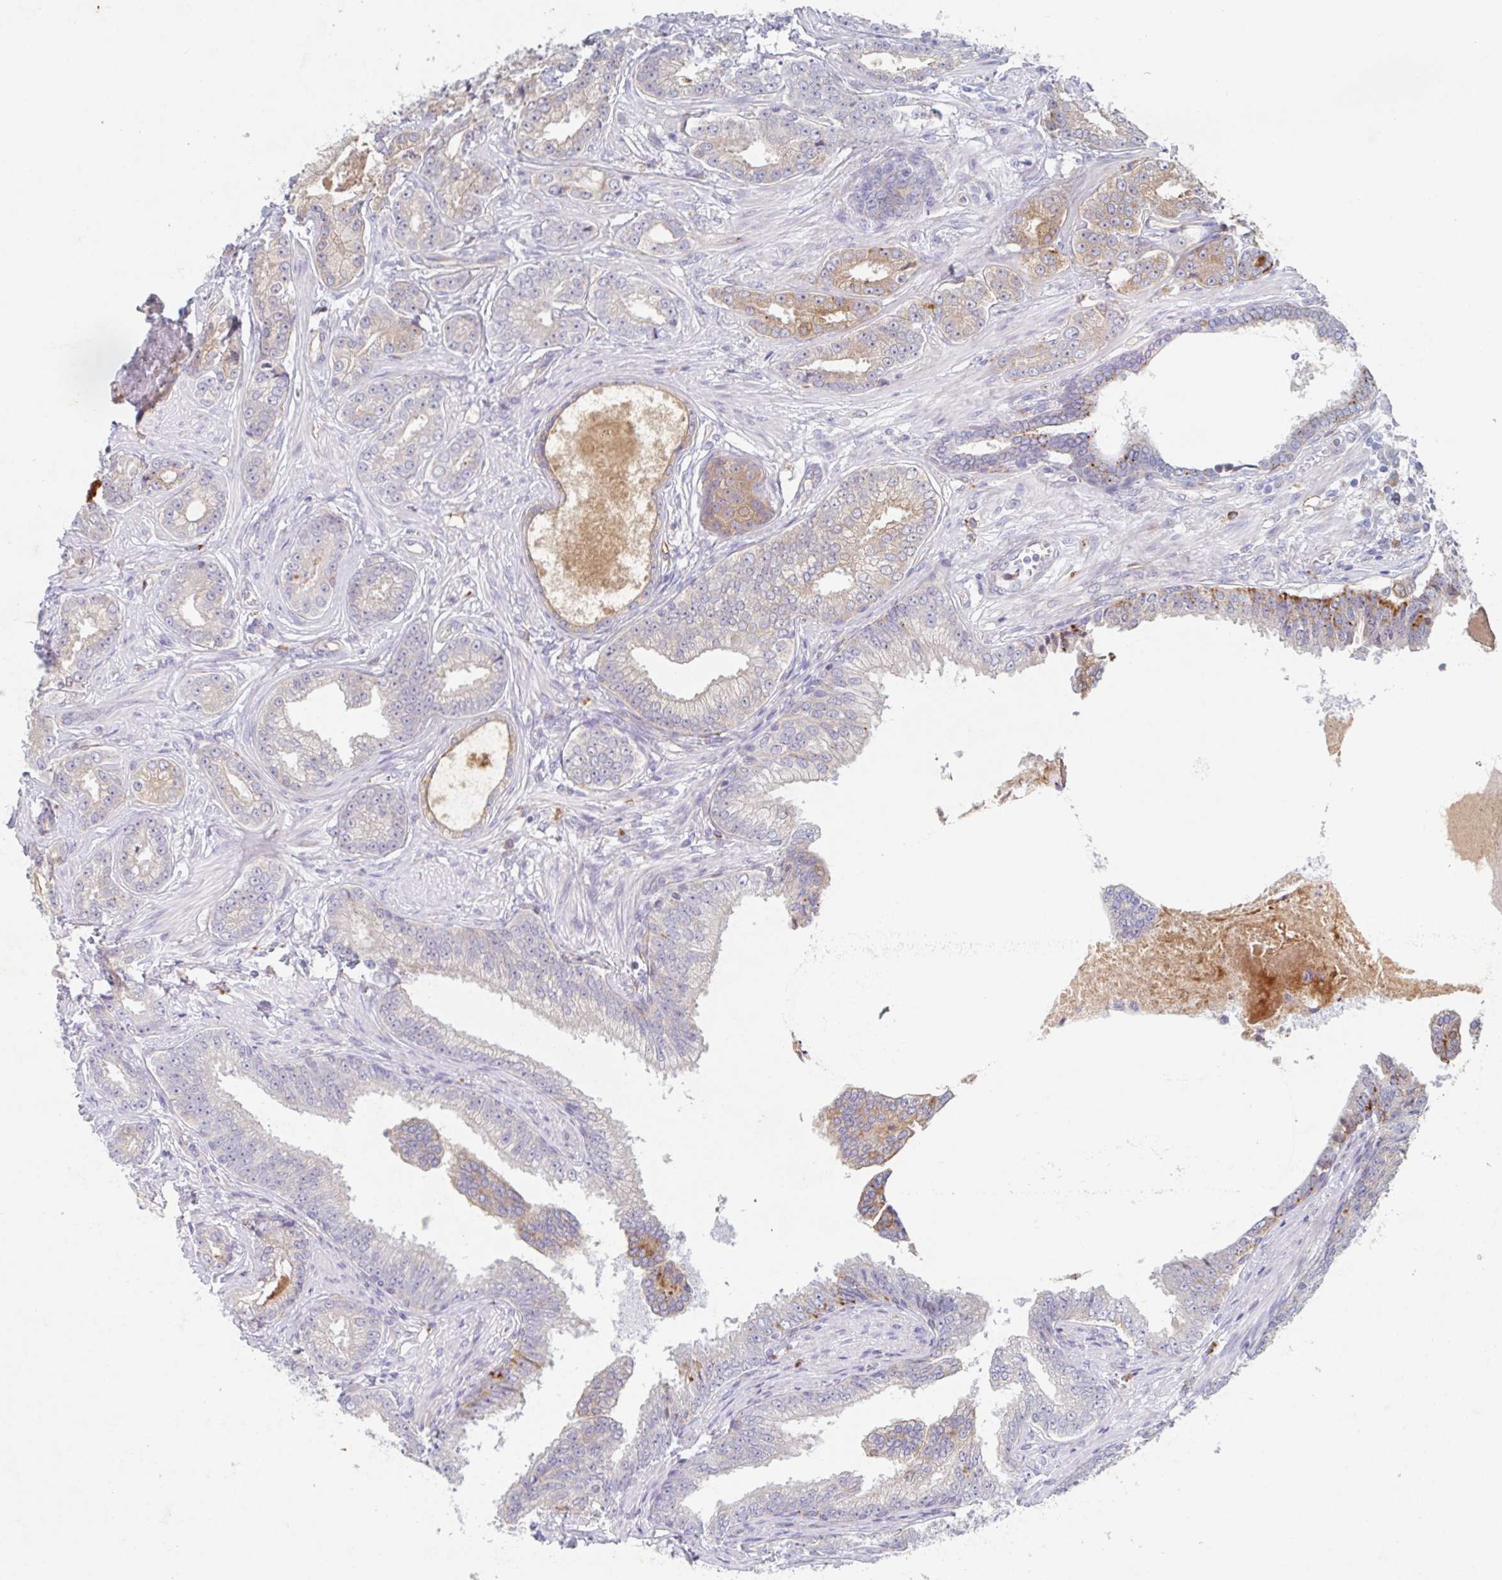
{"staining": {"intensity": "strong", "quantity": "<25%", "location": "cytoplasmic/membranous"}, "tissue": "prostate cancer", "cell_type": "Tumor cells", "image_type": "cancer", "snomed": [{"axis": "morphology", "description": "Adenocarcinoma, Low grade"}, {"axis": "topography", "description": "Prostate"}], "caption": "Prostate low-grade adenocarcinoma tissue demonstrates strong cytoplasmic/membranous staining in about <25% of tumor cells, visualized by immunohistochemistry. (DAB (3,3'-diaminobenzidine) IHC, brown staining for protein, blue staining for nuclei).", "gene": "MANBA", "patient": {"sex": "male", "age": 61}}